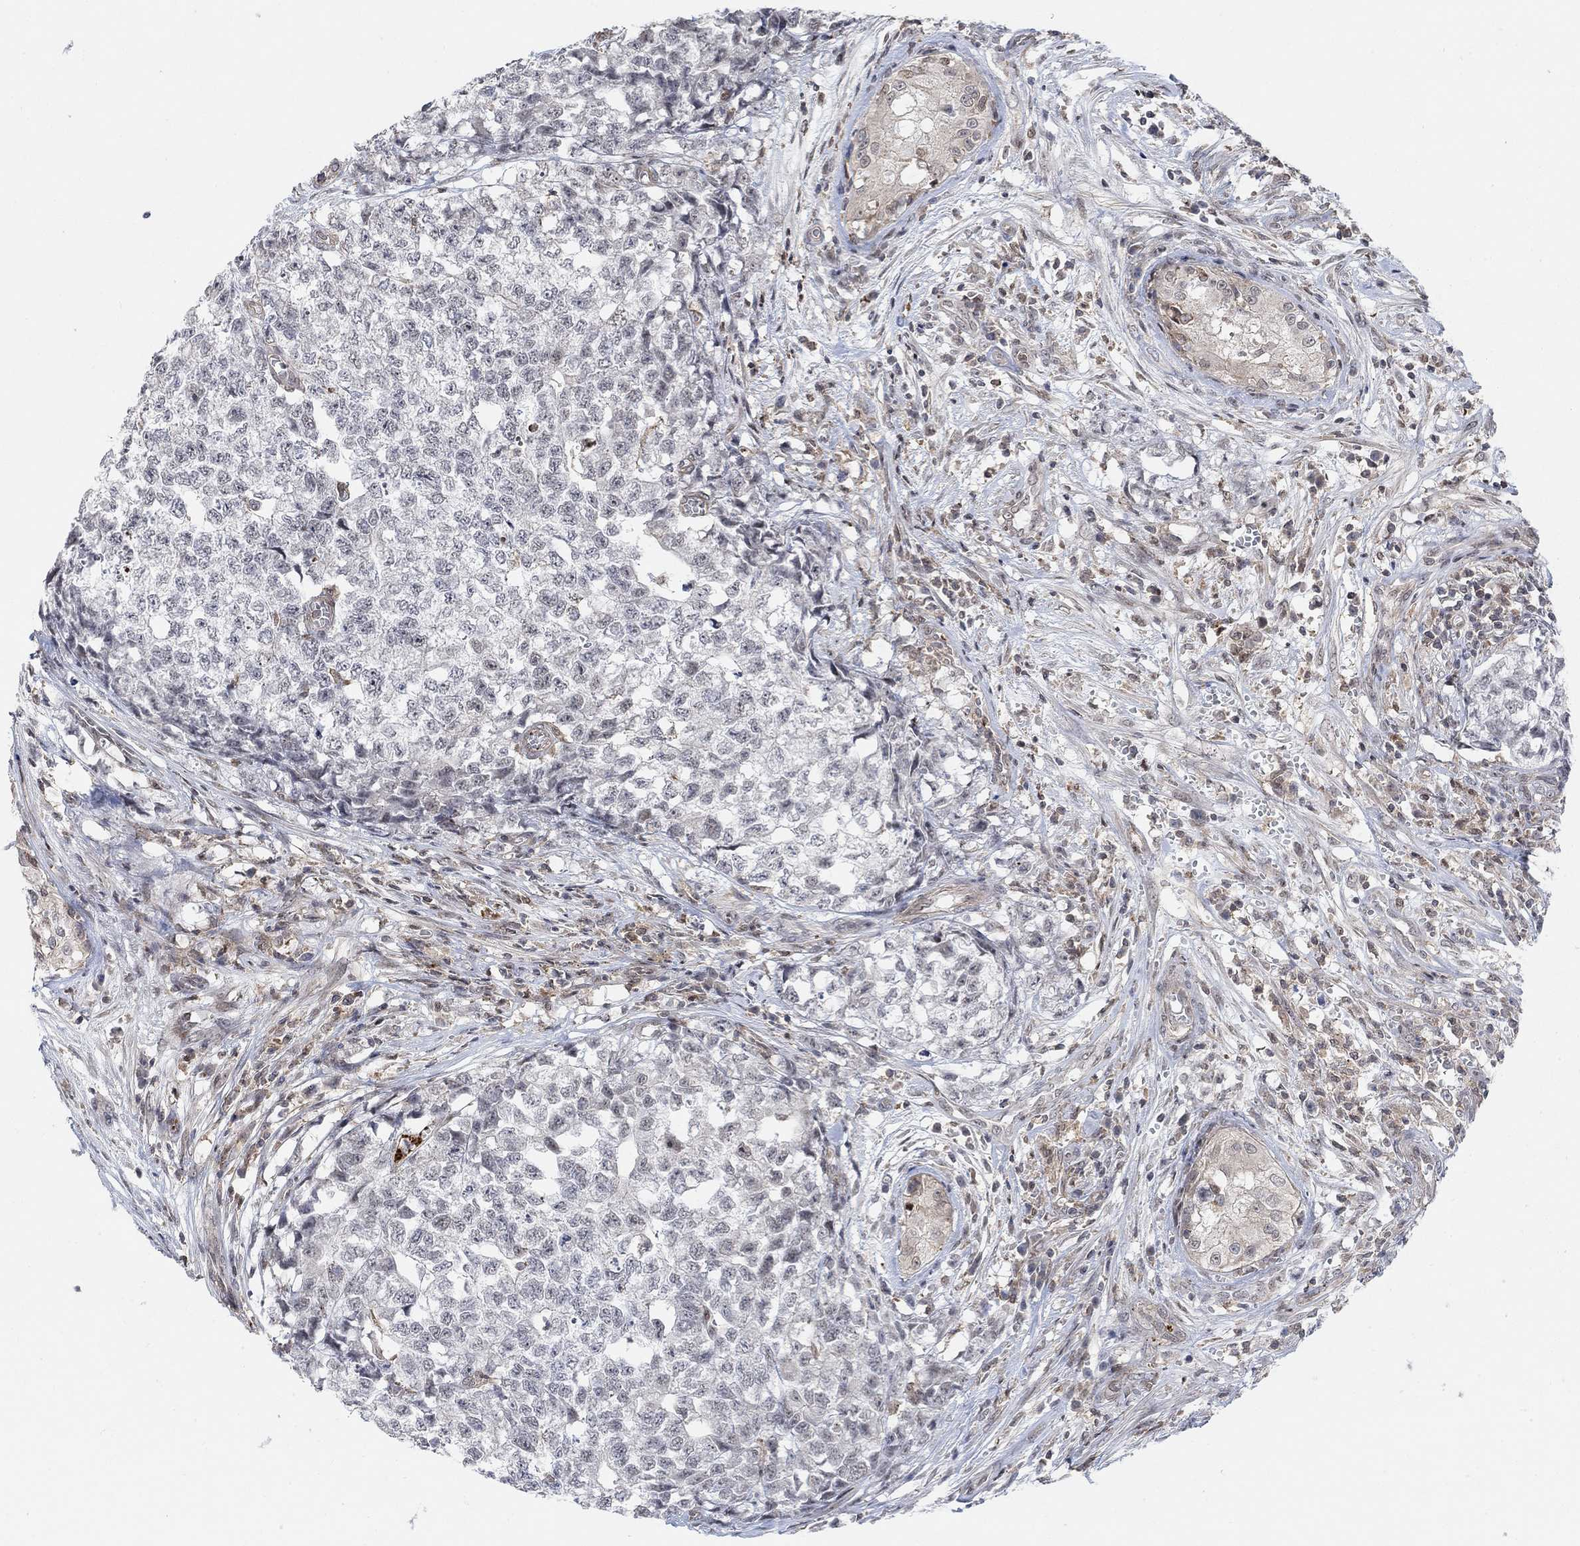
{"staining": {"intensity": "negative", "quantity": "none", "location": "none"}, "tissue": "testis cancer", "cell_type": "Tumor cells", "image_type": "cancer", "snomed": [{"axis": "morphology", "description": "Seminoma, NOS"}, {"axis": "morphology", "description": "Carcinoma, Embryonal, NOS"}, {"axis": "topography", "description": "Testis"}], "caption": "There is no significant staining in tumor cells of testis seminoma. Brightfield microscopy of immunohistochemistry (IHC) stained with DAB (3,3'-diaminobenzidine) (brown) and hematoxylin (blue), captured at high magnification.", "gene": "PWWP2B", "patient": {"sex": "male", "age": 22}}